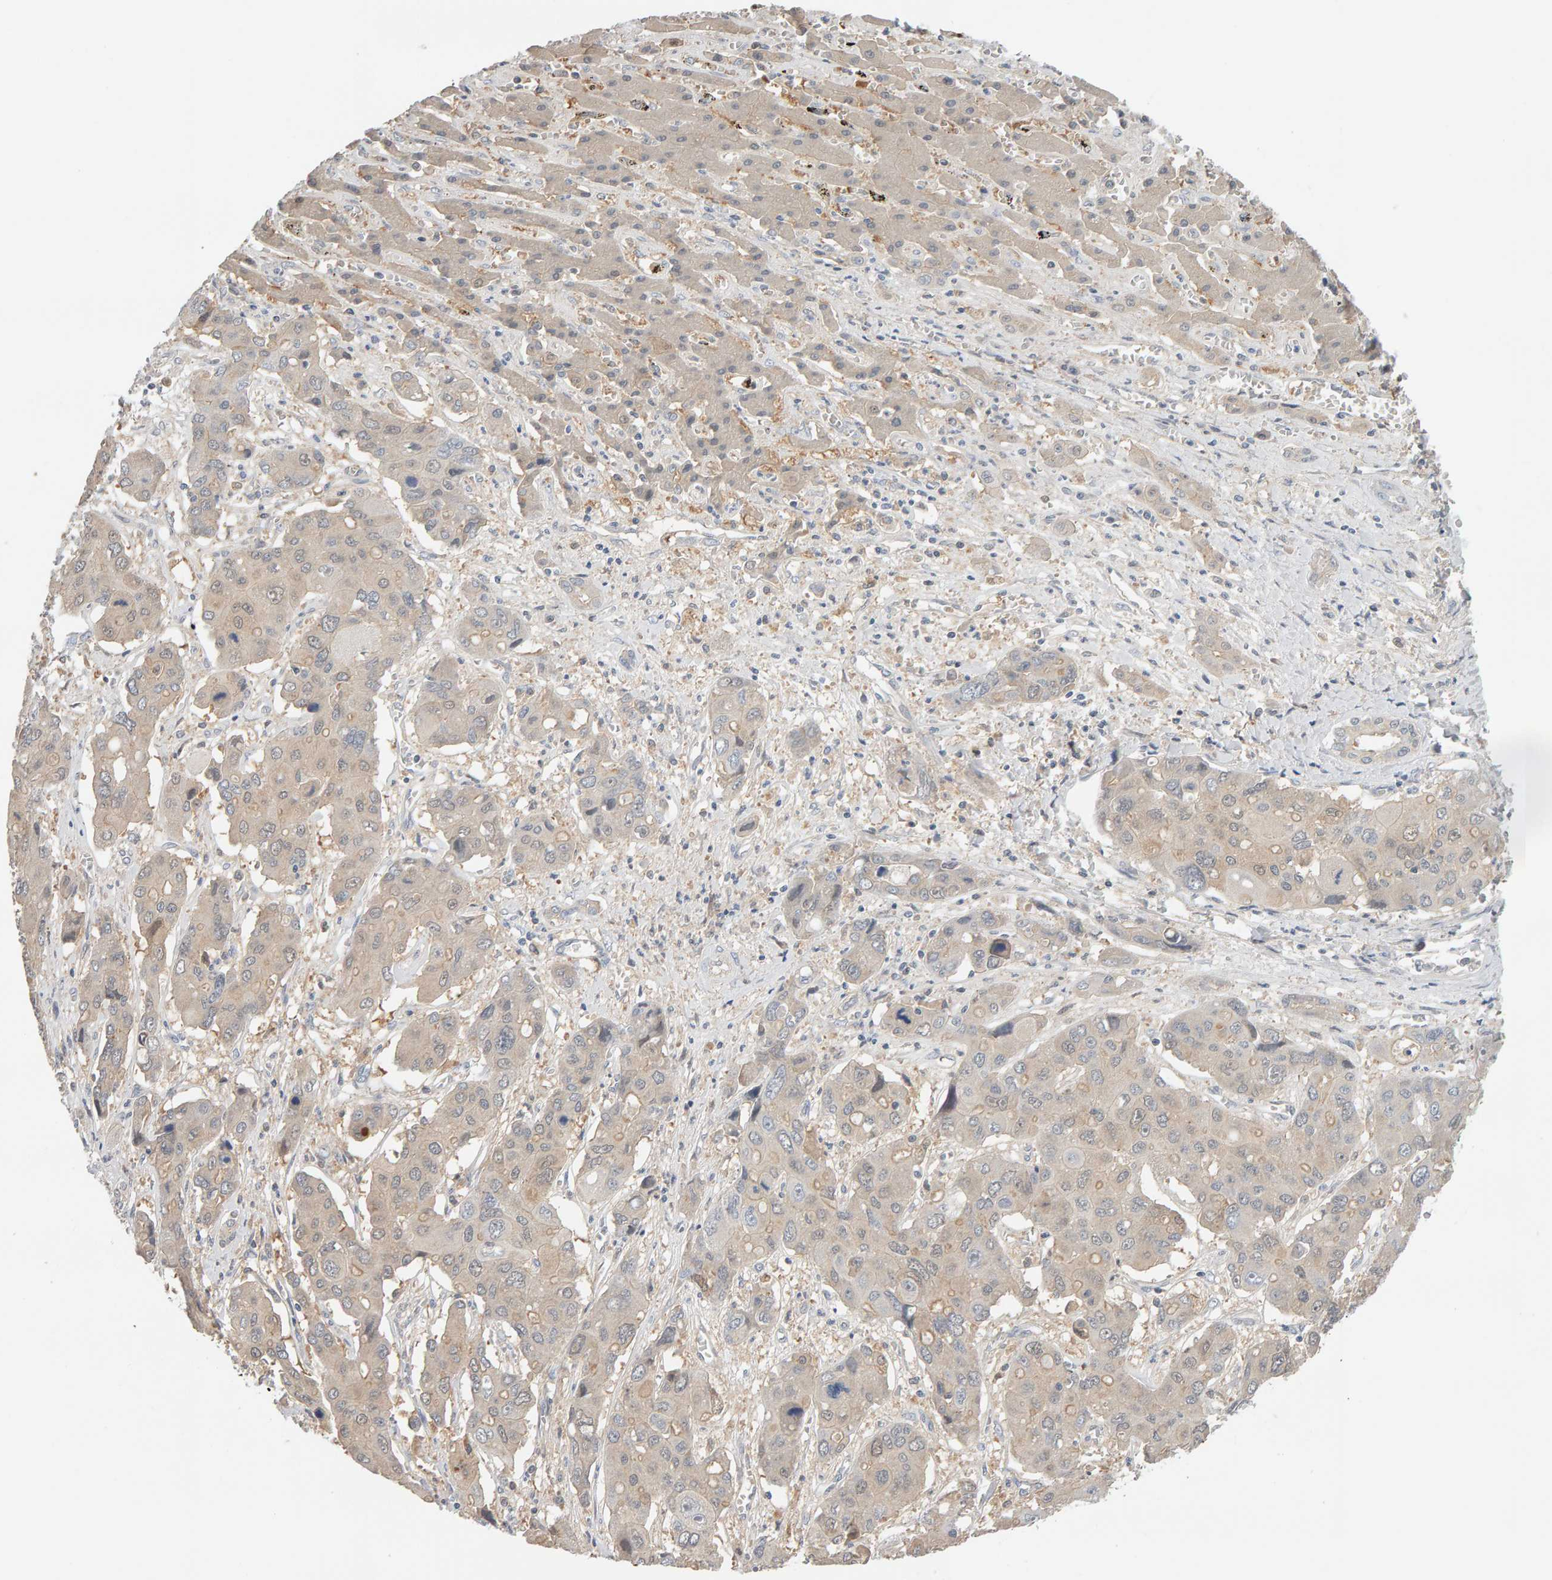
{"staining": {"intensity": "negative", "quantity": "none", "location": "none"}, "tissue": "liver cancer", "cell_type": "Tumor cells", "image_type": "cancer", "snomed": [{"axis": "morphology", "description": "Cholangiocarcinoma"}, {"axis": "topography", "description": "Liver"}], "caption": "This photomicrograph is of liver cancer (cholangiocarcinoma) stained with immunohistochemistry (IHC) to label a protein in brown with the nuclei are counter-stained blue. There is no positivity in tumor cells. Brightfield microscopy of IHC stained with DAB (3,3'-diaminobenzidine) (brown) and hematoxylin (blue), captured at high magnification.", "gene": "GFUS", "patient": {"sex": "male", "age": 67}}